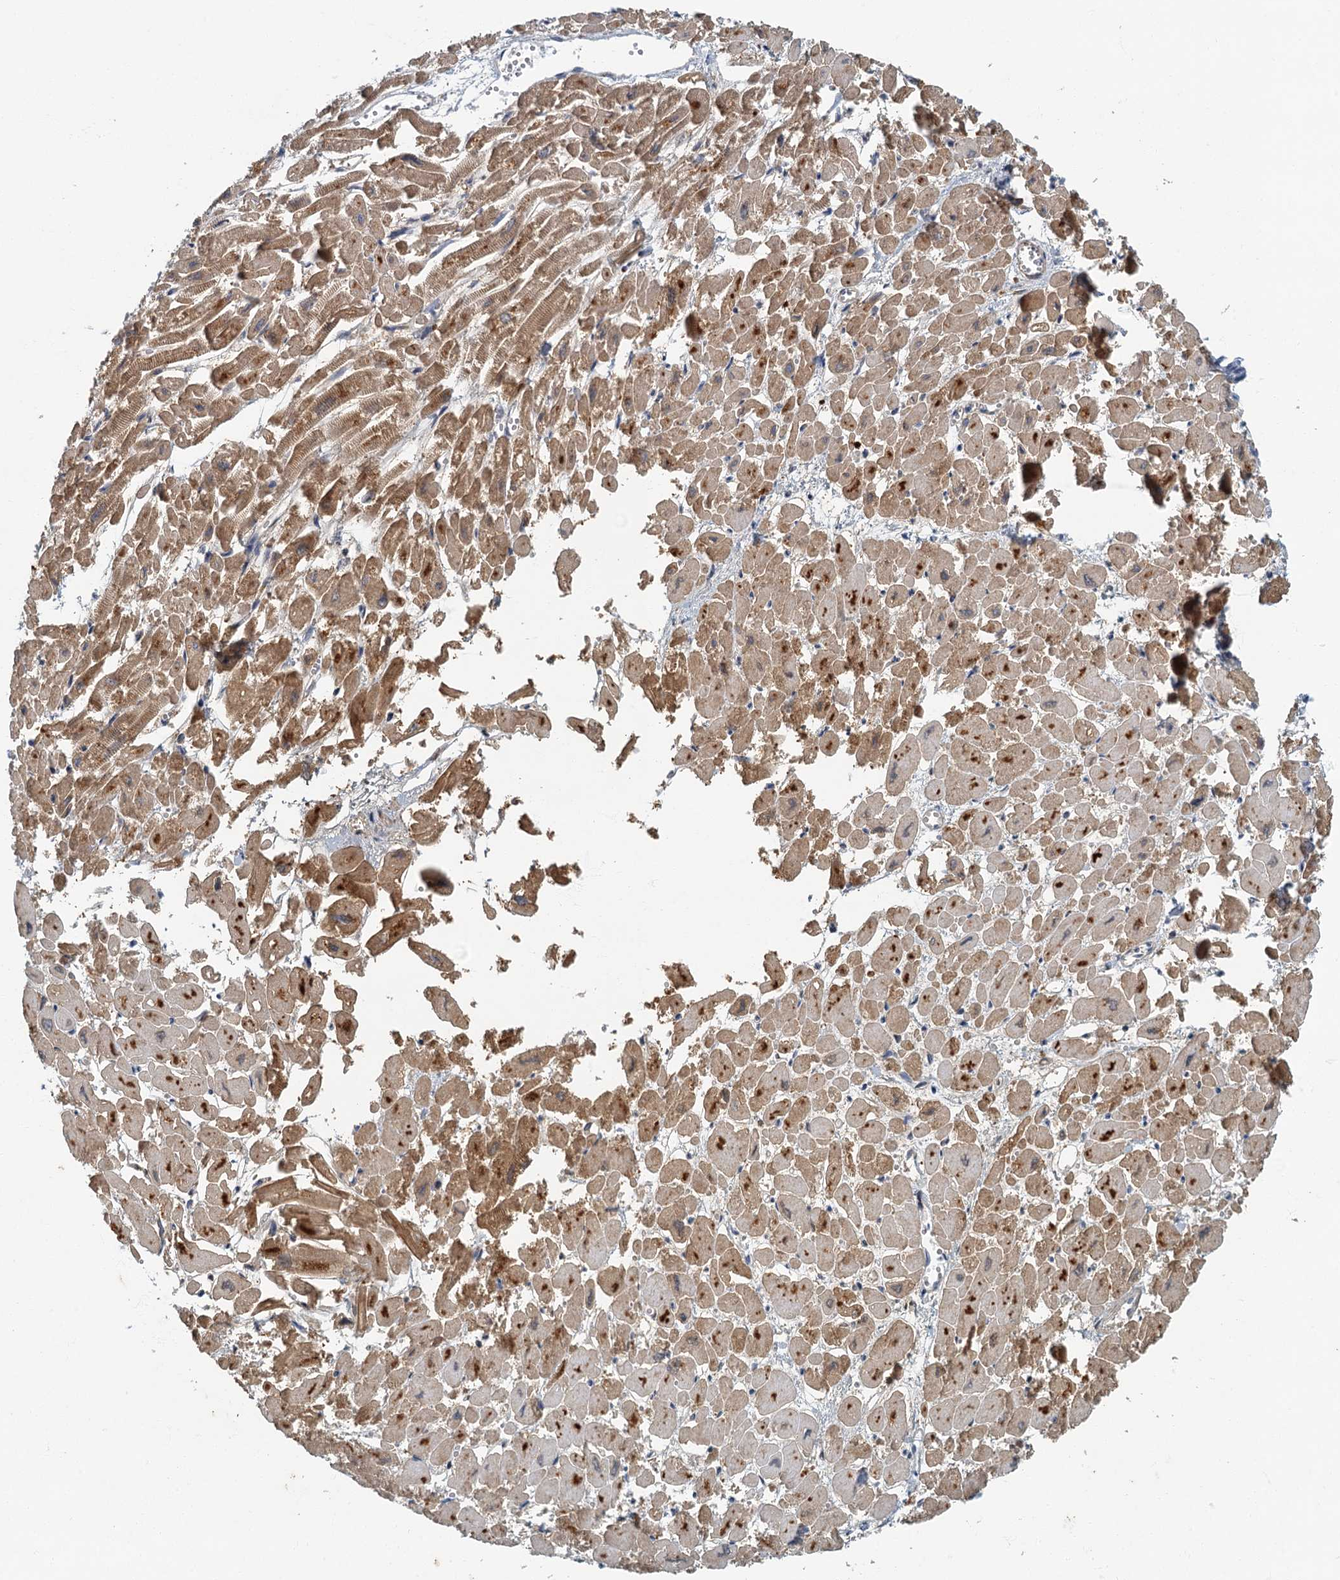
{"staining": {"intensity": "moderate", "quantity": ">75%", "location": "cytoplasmic/membranous"}, "tissue": "heart muscle", "cell_type": "Cardiomyocytes", "image_type": "normal", "snomed": [{"axis": "morphology", "description": "Normal tissue, NOS"}, {"axis": "topography", "description": "Heart"}], "caption": "This micrograph exhibits immunohistochemistry (IHC) staining of normal heart muscle, with medium moderate cytoplasmic/membranous positivity in about >75% of cardiomyocytes.", "gene": "SPDYC", "patient": {"sex": "male", "age": 54}}